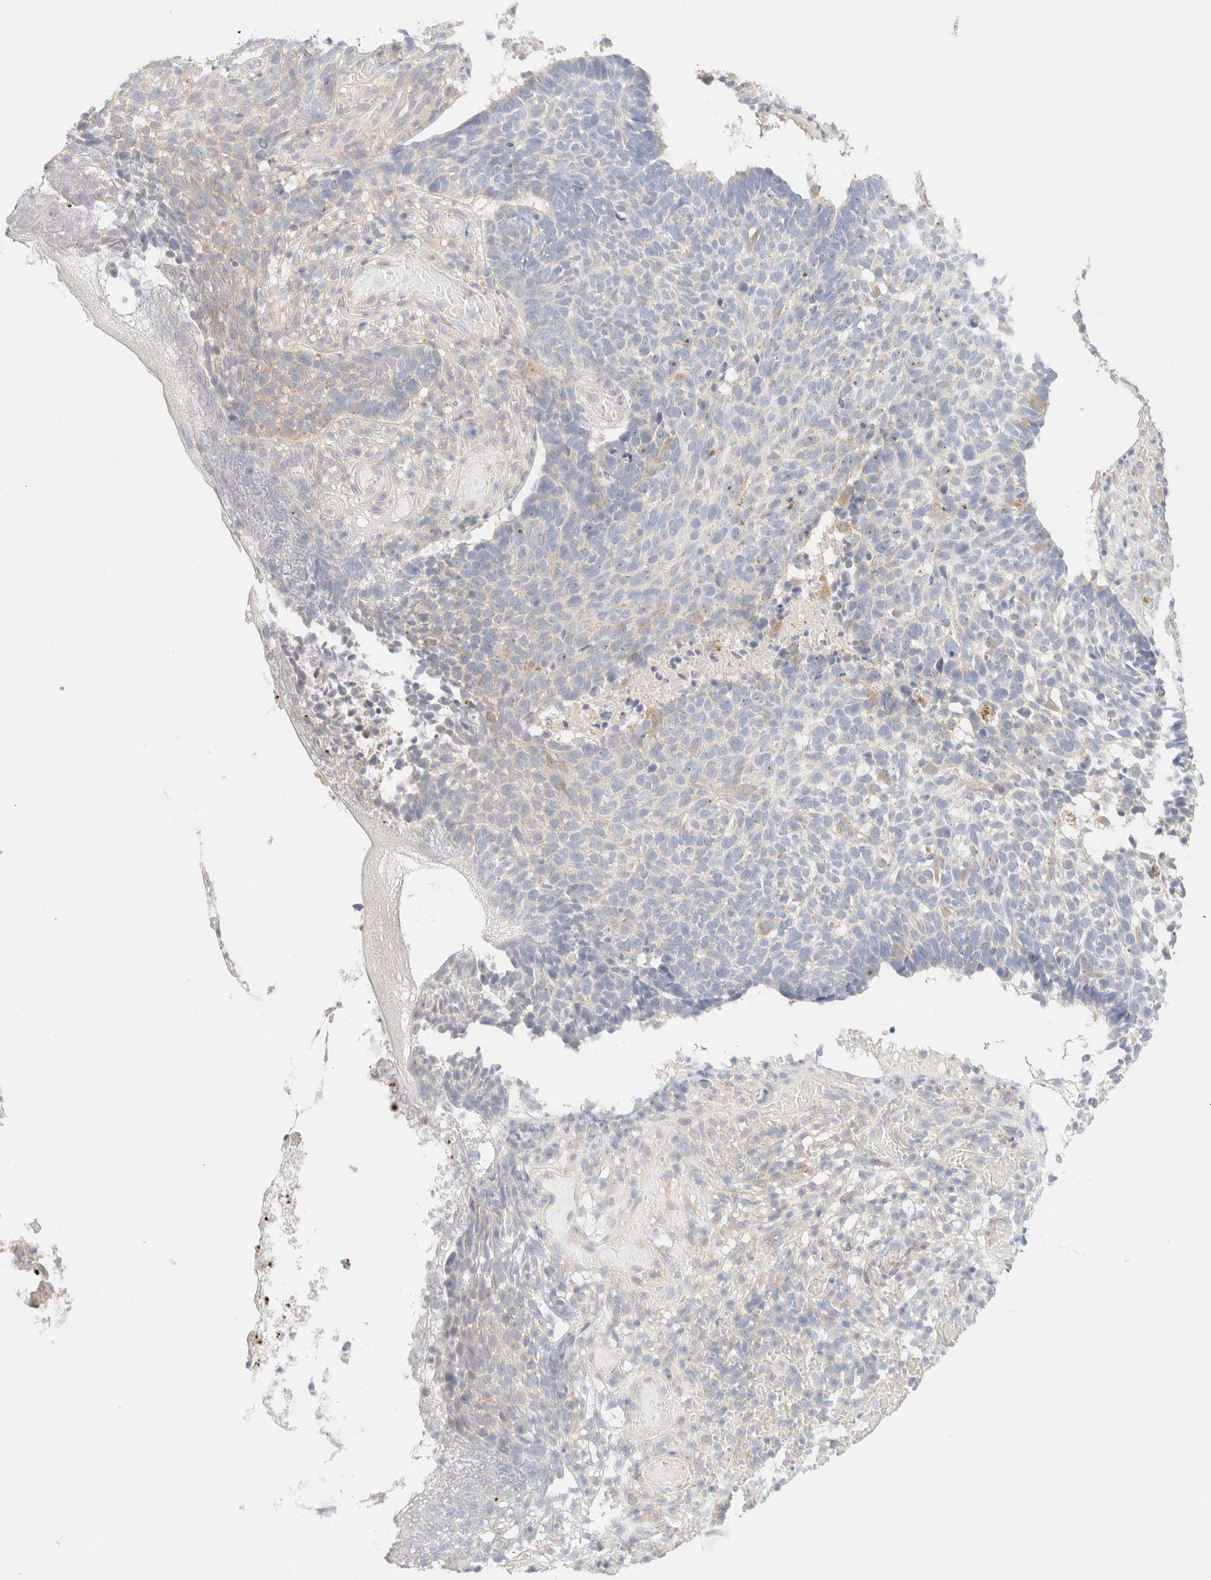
{"staining": {"intensity": "negative", "quantity": "none", "location": "none"}, "tissue": "skin cancer", "cell_type": "Tumor cells", "image_type": "cancer", "snomed": [{"axis": "morphology", "description": "Basal cell carcinoma"}, {"axis": "topography", "description": "Skin"}], "caption": "DAB immunohistochemical staining of skin cancer (basal cell carcinoma) reveals no significant expression in tumor cells.", "gene": "SARM1", "patient": {"sex": "male", "age": 85}}